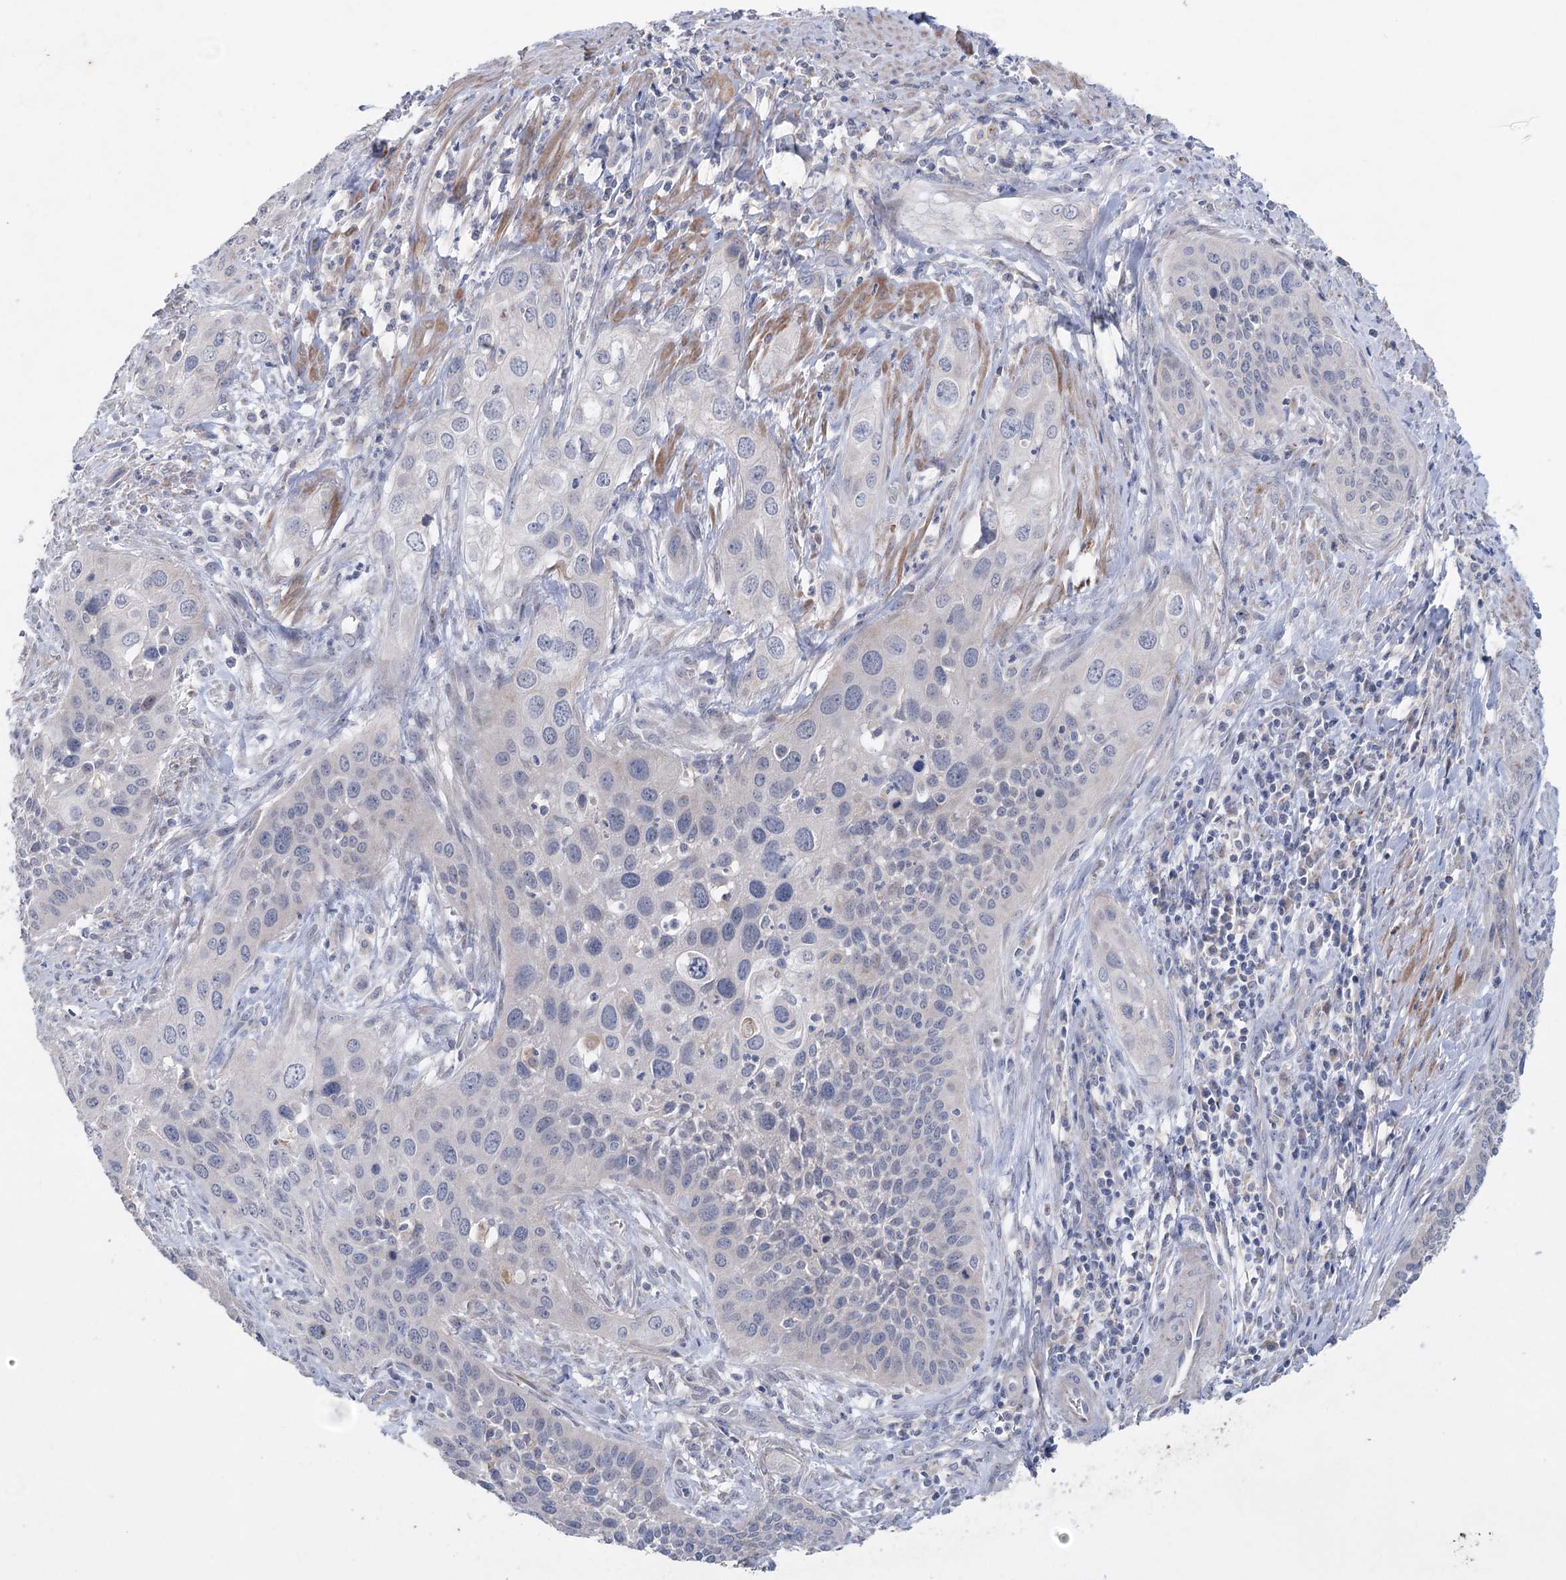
{"staining": {"intensity": "negative", "quantity": "none", "location": "none"}, "tissue": "cervical cancer", "cell_type": "Tumor cells", "image_type": "cancer", "snomed": [{"axis": "morphology", "description": "Squamous cell carcinoma, NOS"}, {"axis": "topography", "description": "Cervix"}], "caption": "This is an immunohistochemistry micrograph of human cervical squamous cell carcinoma. There is no positivity in tumor cells.", "gene": "MTCH2", "patient": {"sex": "female", "age": 34}}